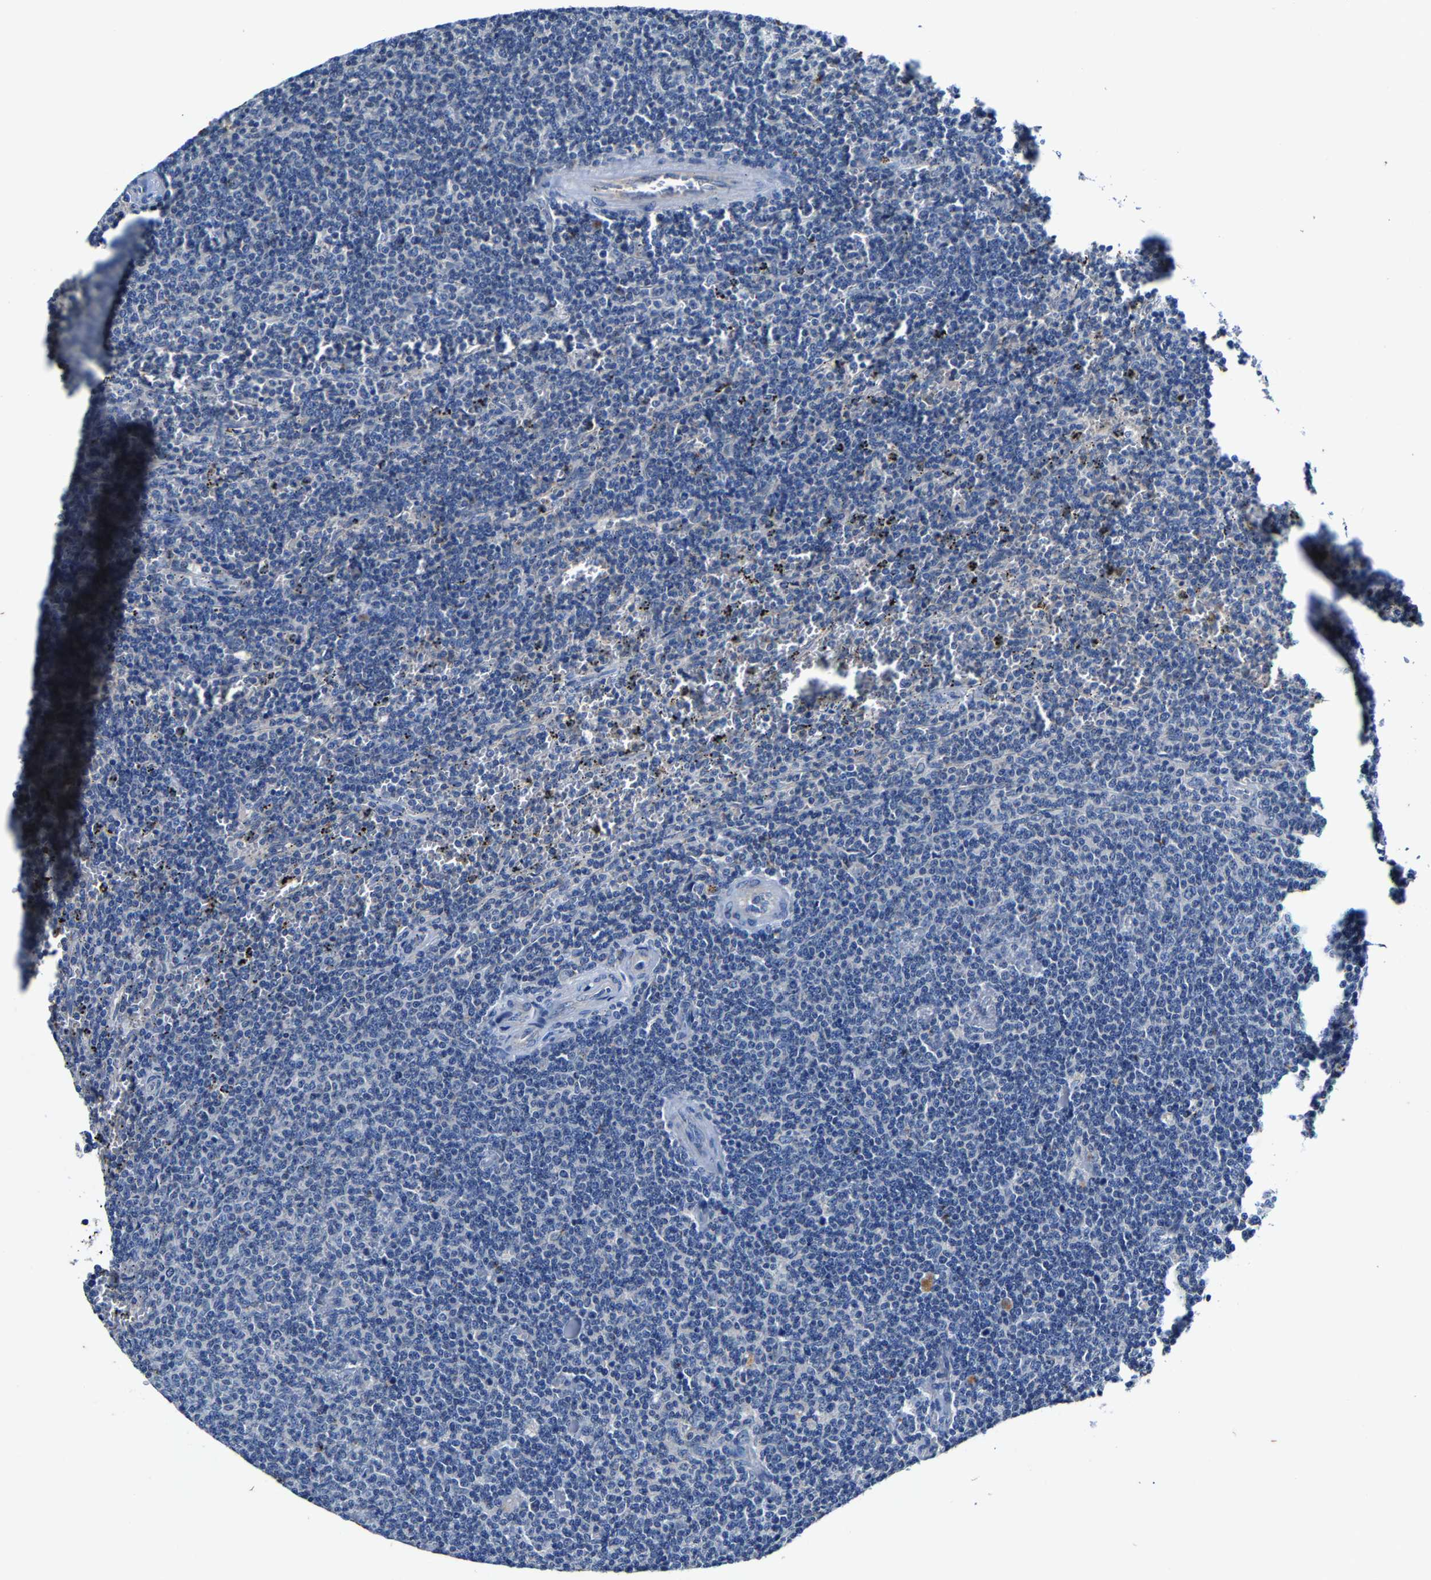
{"staining": {"intensity": "negative", "quantity": "none", "location": "none"}, "tissue": "lymphoma", "cell_type": "Tumor cells", "image_type": "cancer", "snomed": [{"axis": "morphology", "description": "Malignant lymphoma, non-Hodgkin's type, Low grade"}, {"axis": "topography", "description": "Spleen"}], "caption": "High magnification brightfield microscopy of lymphoma stained with DAB (brown) and counterstained with hematoxylin (blue): tumor cells show no significant expression. (DAB (3,3'-diaminobenzidine) IHC with hematoxylin counter stain).", "gene": "SLC25A25", "patient": {"sex": "female", "age": 50}}